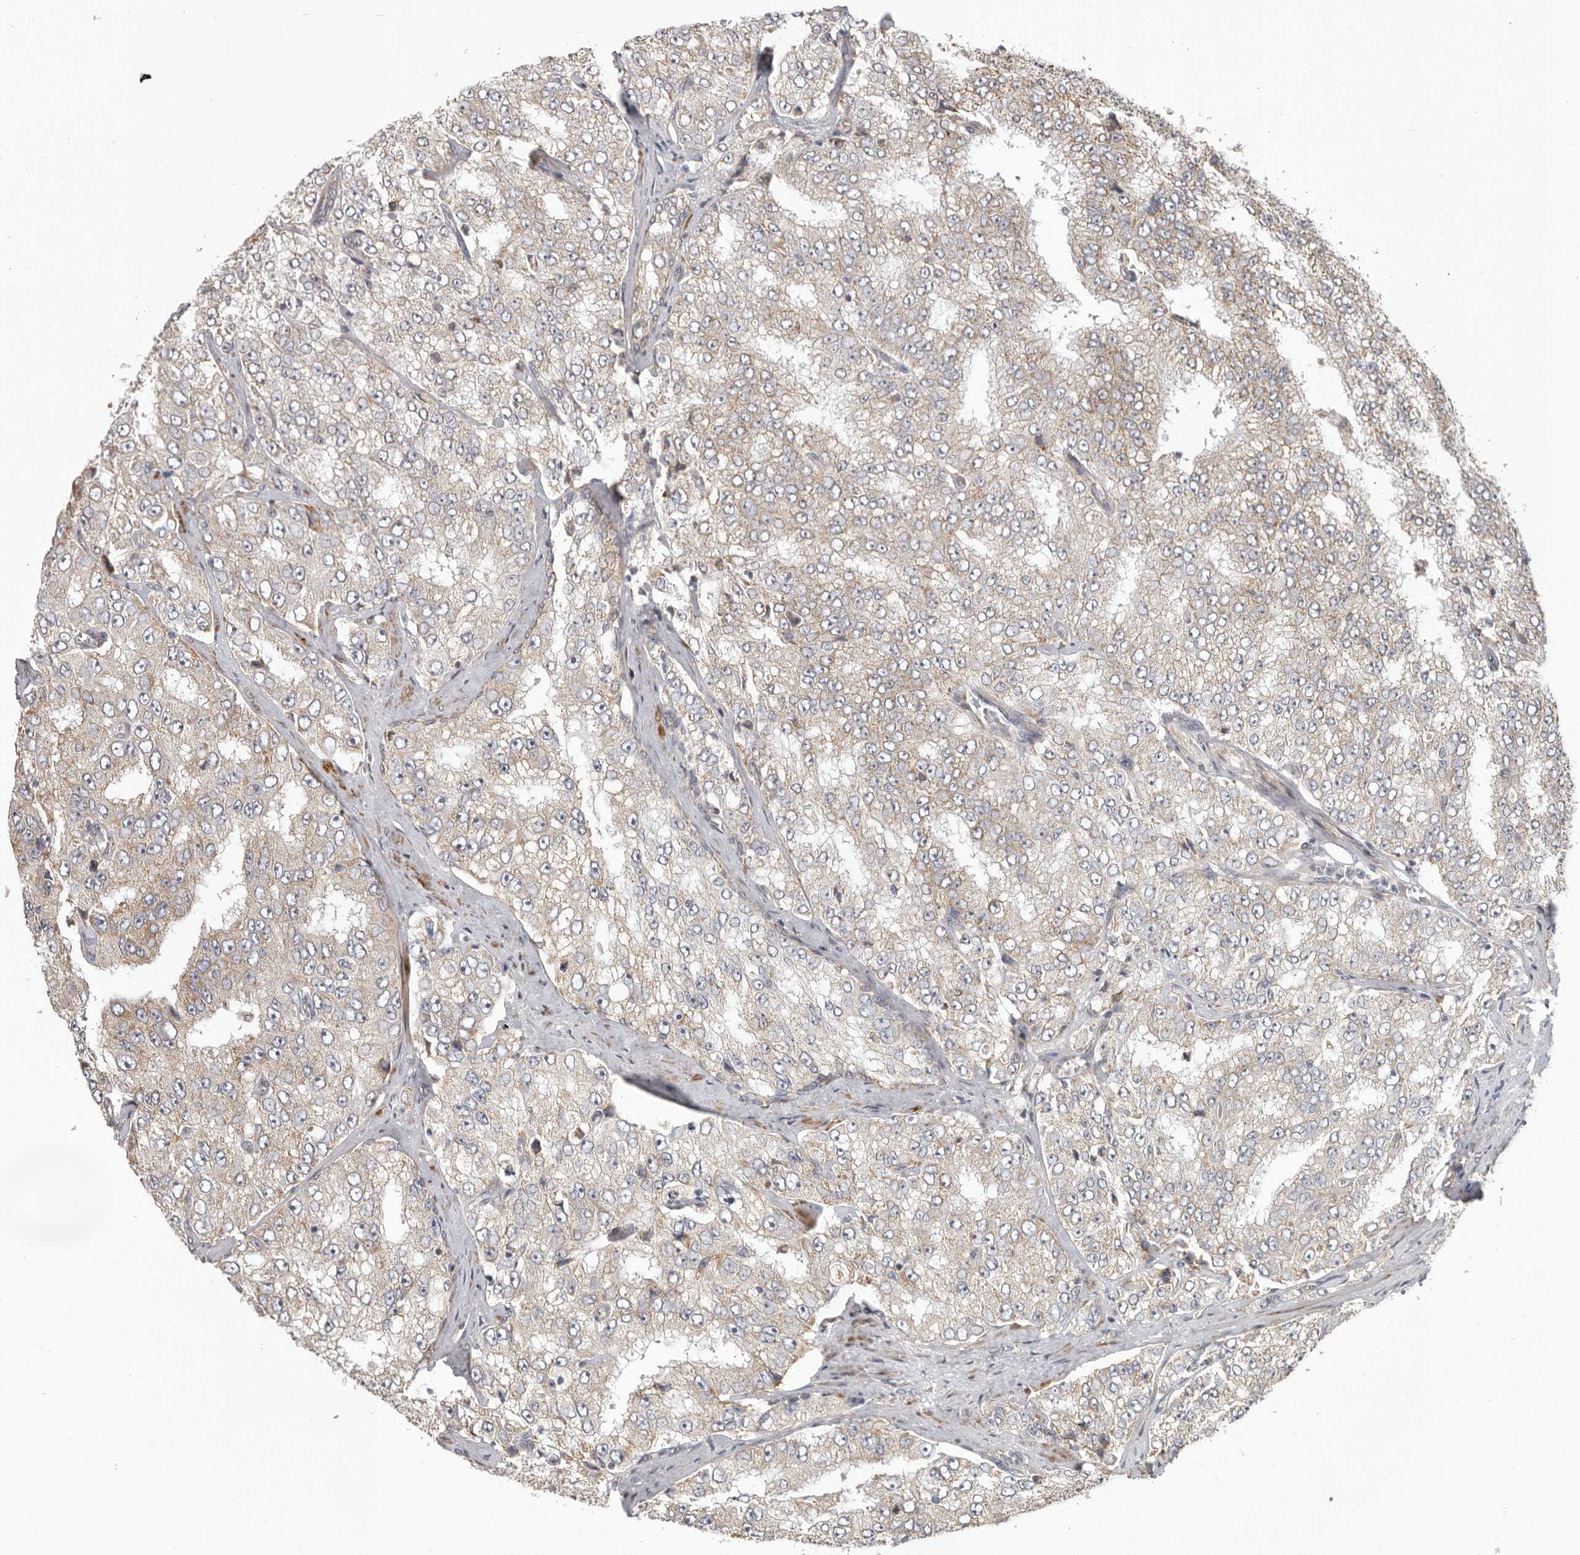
{"staining": {"intensity": "weak", "quantity": "25%-75%", "location": "cytoplasmic/membranous"}, "tissue": "prostate cancer", "cell_type": "Tumor cells", "image_type": "cancer", "snomed": [{"axis": "morphology", "description": "Adenocarcinoma, High grade"}, {"axis": "topography", "description": "Prostate"}], "caption": "Prostate cancer (adenocarcinoma (high-grade)) stained with immunohistochemistry exhibits weak cytoplasmic/membranous staining in approximately 25%-75% of tumor cells. (DAB IHC, brown staining for protein, blue staining for nuclei).", "gene": "UNK", "patient": {"sex": "male", "age": 58}}